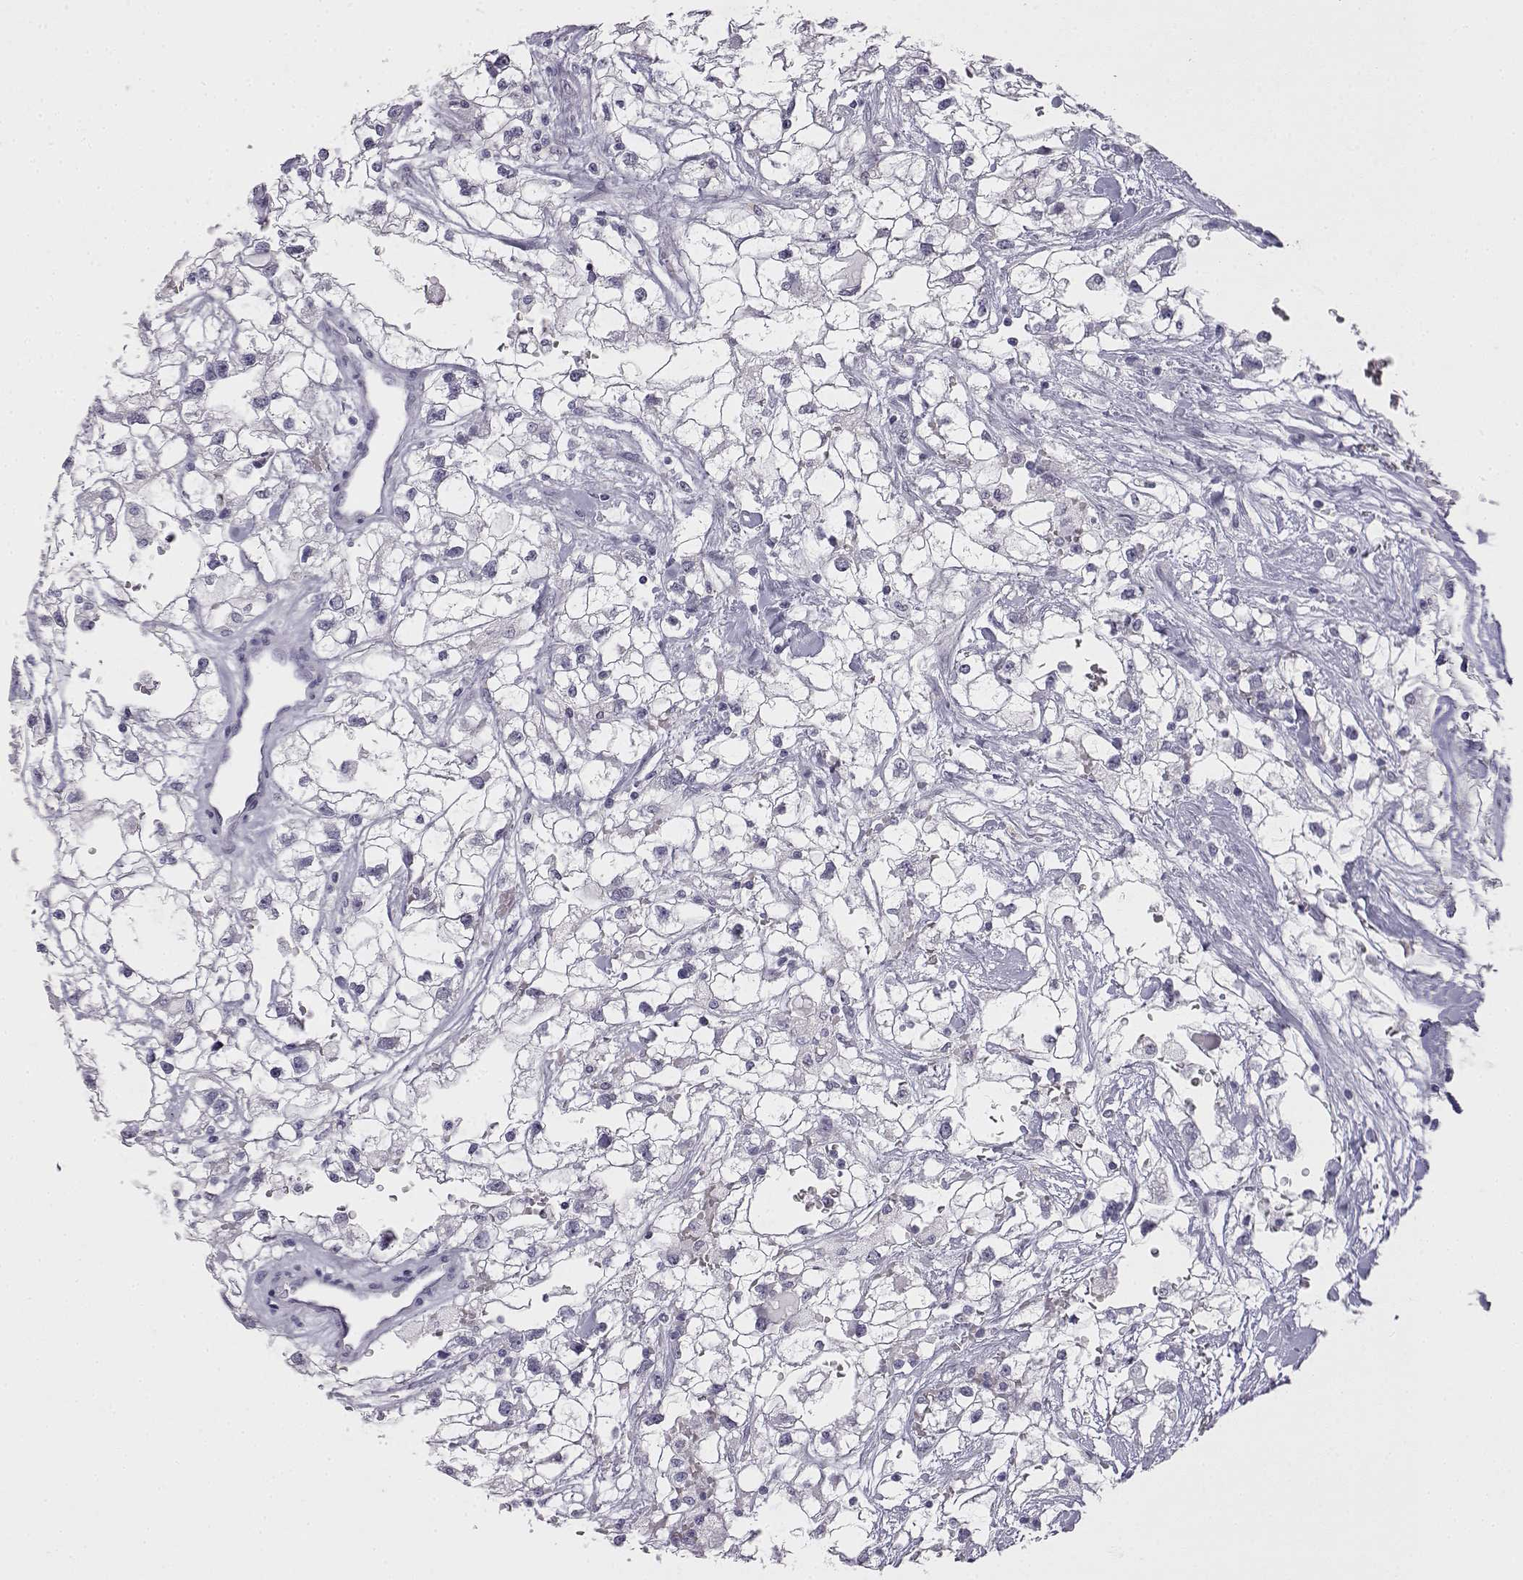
{"staining": {"intensity": "negative", "quantity": "none", "location": "none"}, "tissue": "renal cancer", "cell_type": "Tumor cells", "image_type": "cancer", "snomed": [{"axis": "morphology", "description": "Adenocarcinoma, NOS"}, {"axis": "topography", "description": "Kidney"}], "caption": "There is no significant staining in tumor cells of renal cancer. (DAB (3,3'-diaminobenzidine) IHC visualized using brightfield microscopy, high magnification).", "gene": "VGF", "patient": {"sex": "male", "age": 59}}